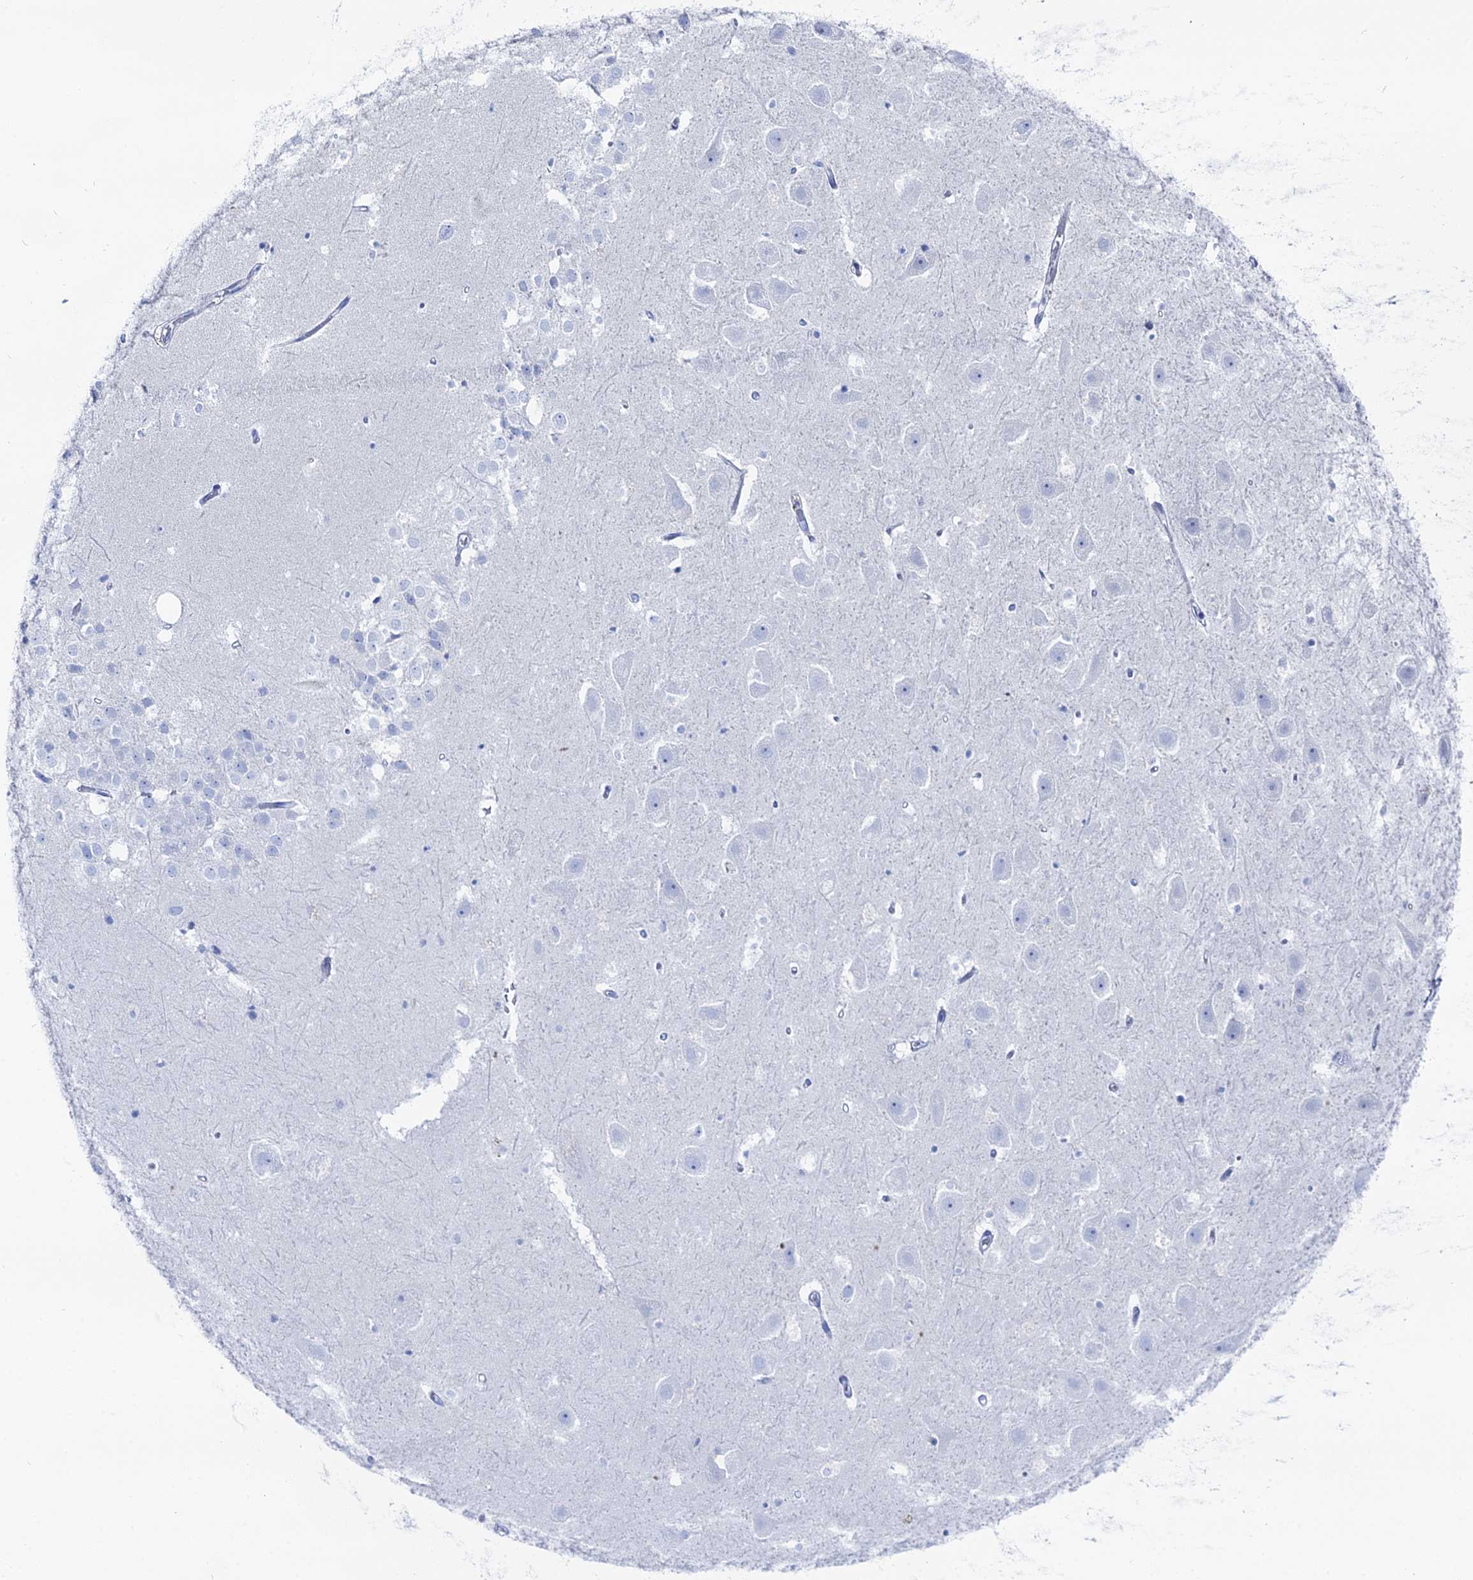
{"staining": {"intensity": "negative", "quantity": "none", "location": "none"}, "tissue": "hippocampus", "cell_type": "Glial cells", "image_type": "normal", "snomed": [{"axis": "morphology", "description": "Normal tissue, NOS"}, {"axis": "topography", "description": "Hippocampus"}], "caption": "Histopathology image shows no protein positivity in glial cells of benign hippocampus. (Brightfield microscopy of DAB (3,3'-diaminobenzidine) immunohistochemistry (IHC) at high magnification).", "gene": "DHX34", "patient": {"sex": "female", "age": 52}}